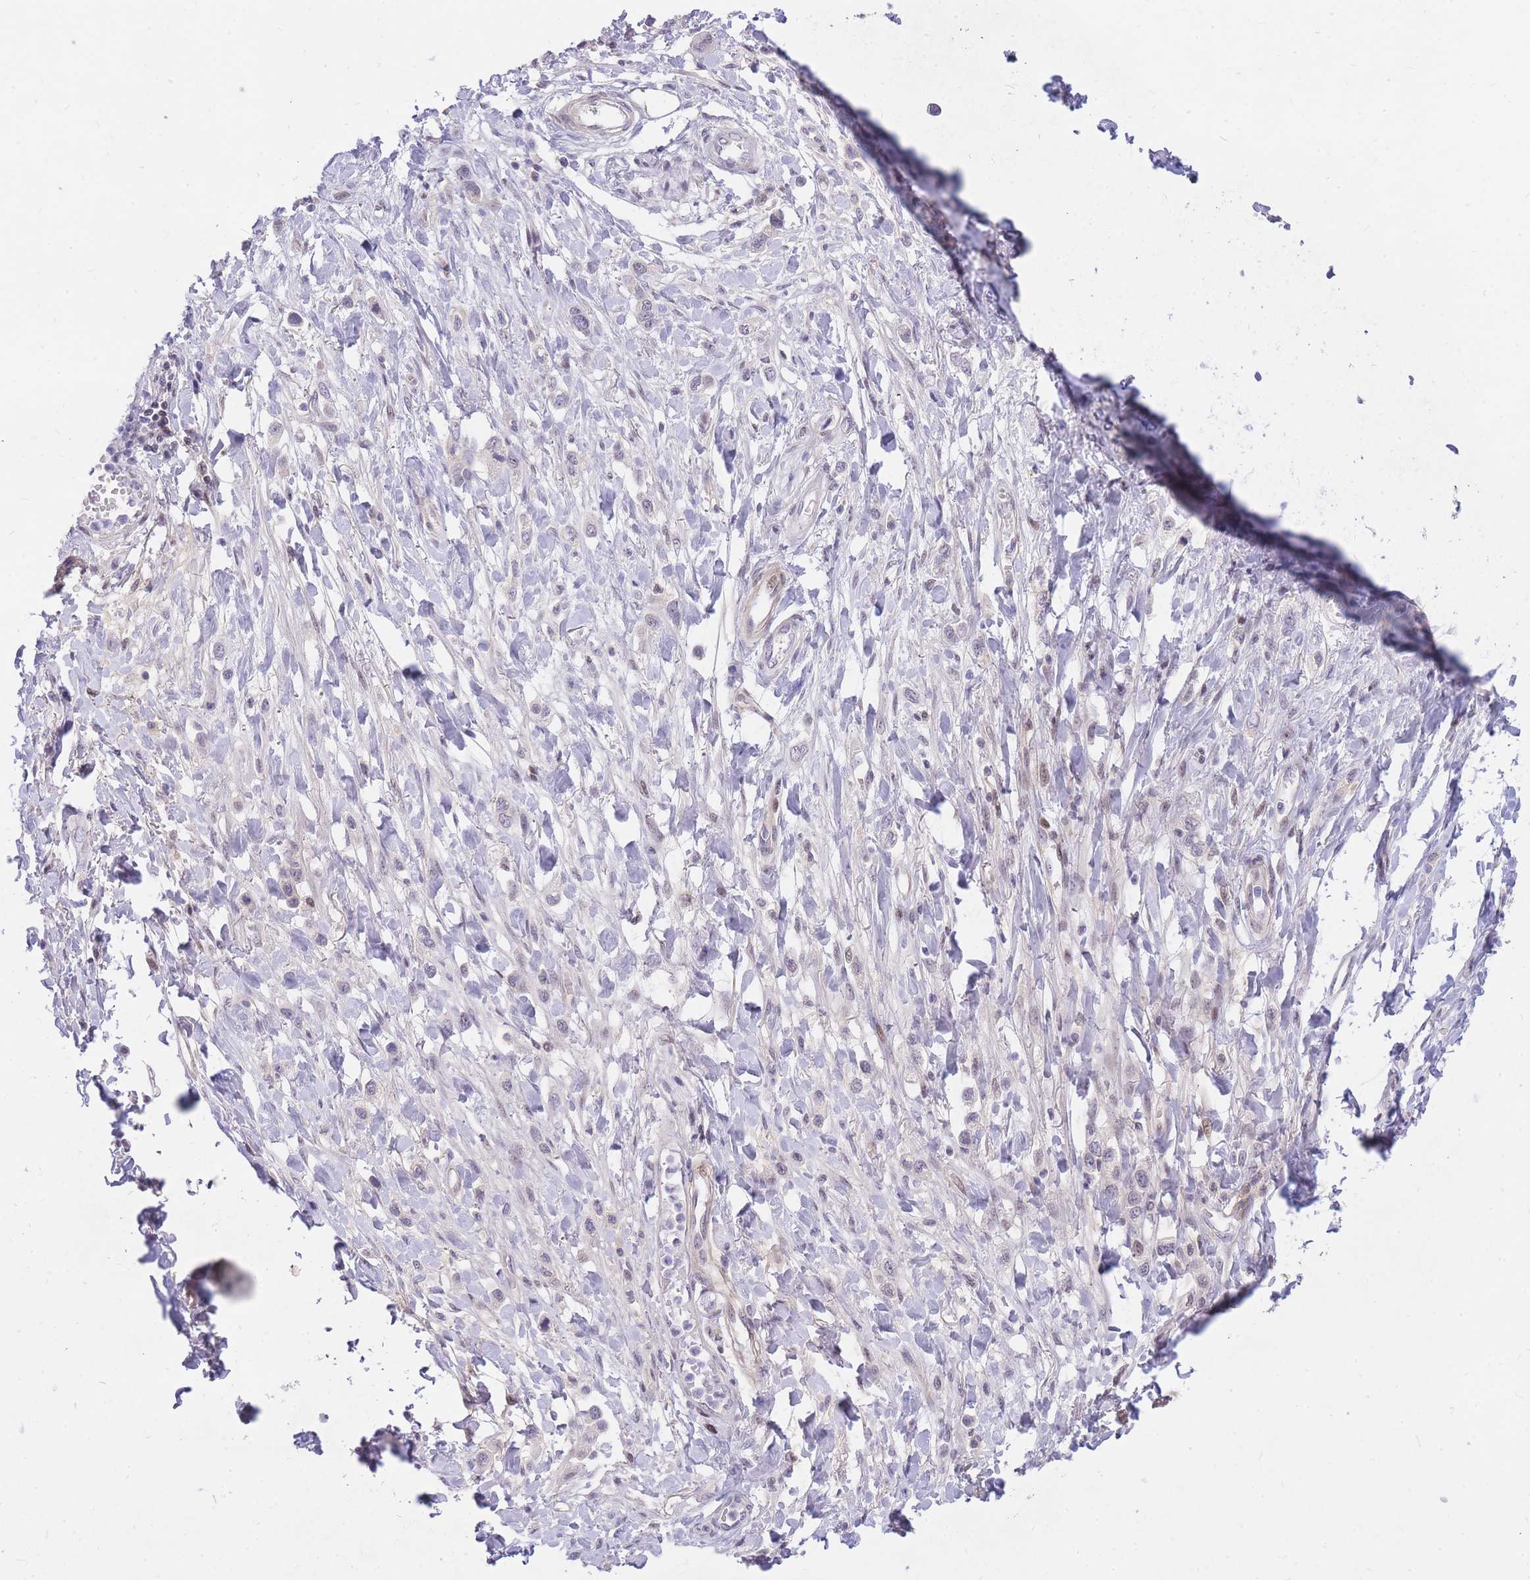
{"staining": {"intensity": "negative", "quantity": "none", "location": "none"}, "tissue": "stomach cancer", "cell_type": "Tumor cells", "image_type": "cancer", "snomed": [{"axis": "morphology", "description": "Adenocarcinoma, NOS"}, {"axis": "topography", "description": "Stomach"}], "caption": "A high-resolution photomicrograph shows immunohistochemistry staining of adenocarcinoma (stomach), which demonstrates no significant expression in tumor cells.", "gene": "TLE2", "patient": {"sex": "female", "age": 65}}